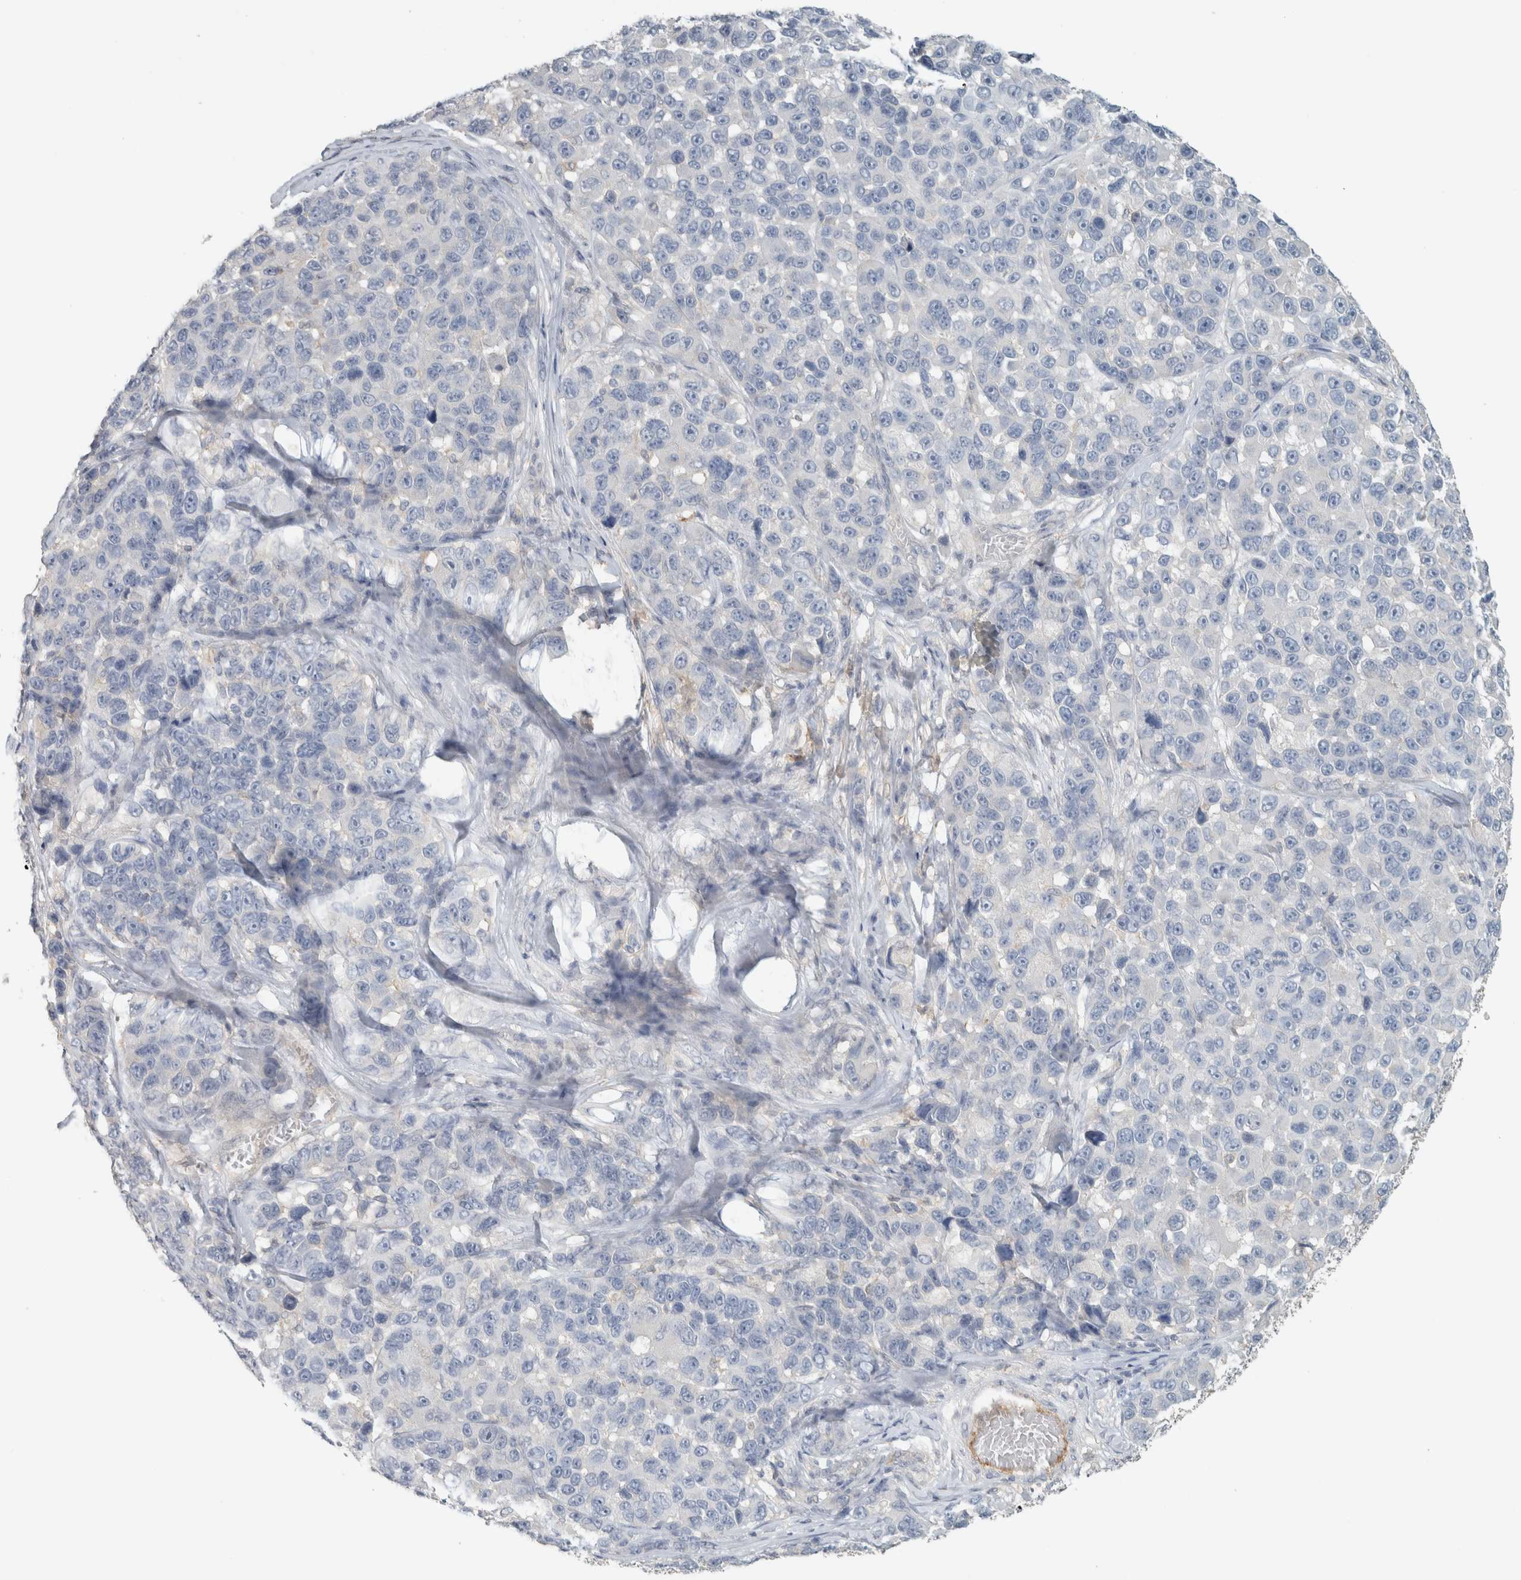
{"staining": {"intensity": "negative", "quantity": "none", "location": "none"}, "tissue": "melanoma", "cell_type": "Tumor cells", "image_type": "cancer", "snomed": [{"axis": "morphology", "description": "Malignant melanoma, NOS"}, {"axis": "topography", "description": "Skin"}], "caption": "High magnification brightfield microscopy of malignant melanoma stained with DAB (3,3'-diaminobenzidine) (brown) and counterstained with hematoxylin (blue): tumor cells show no significant staining.", "gene": "SCIN", "patient": {"sex": "male", "age": 53}}